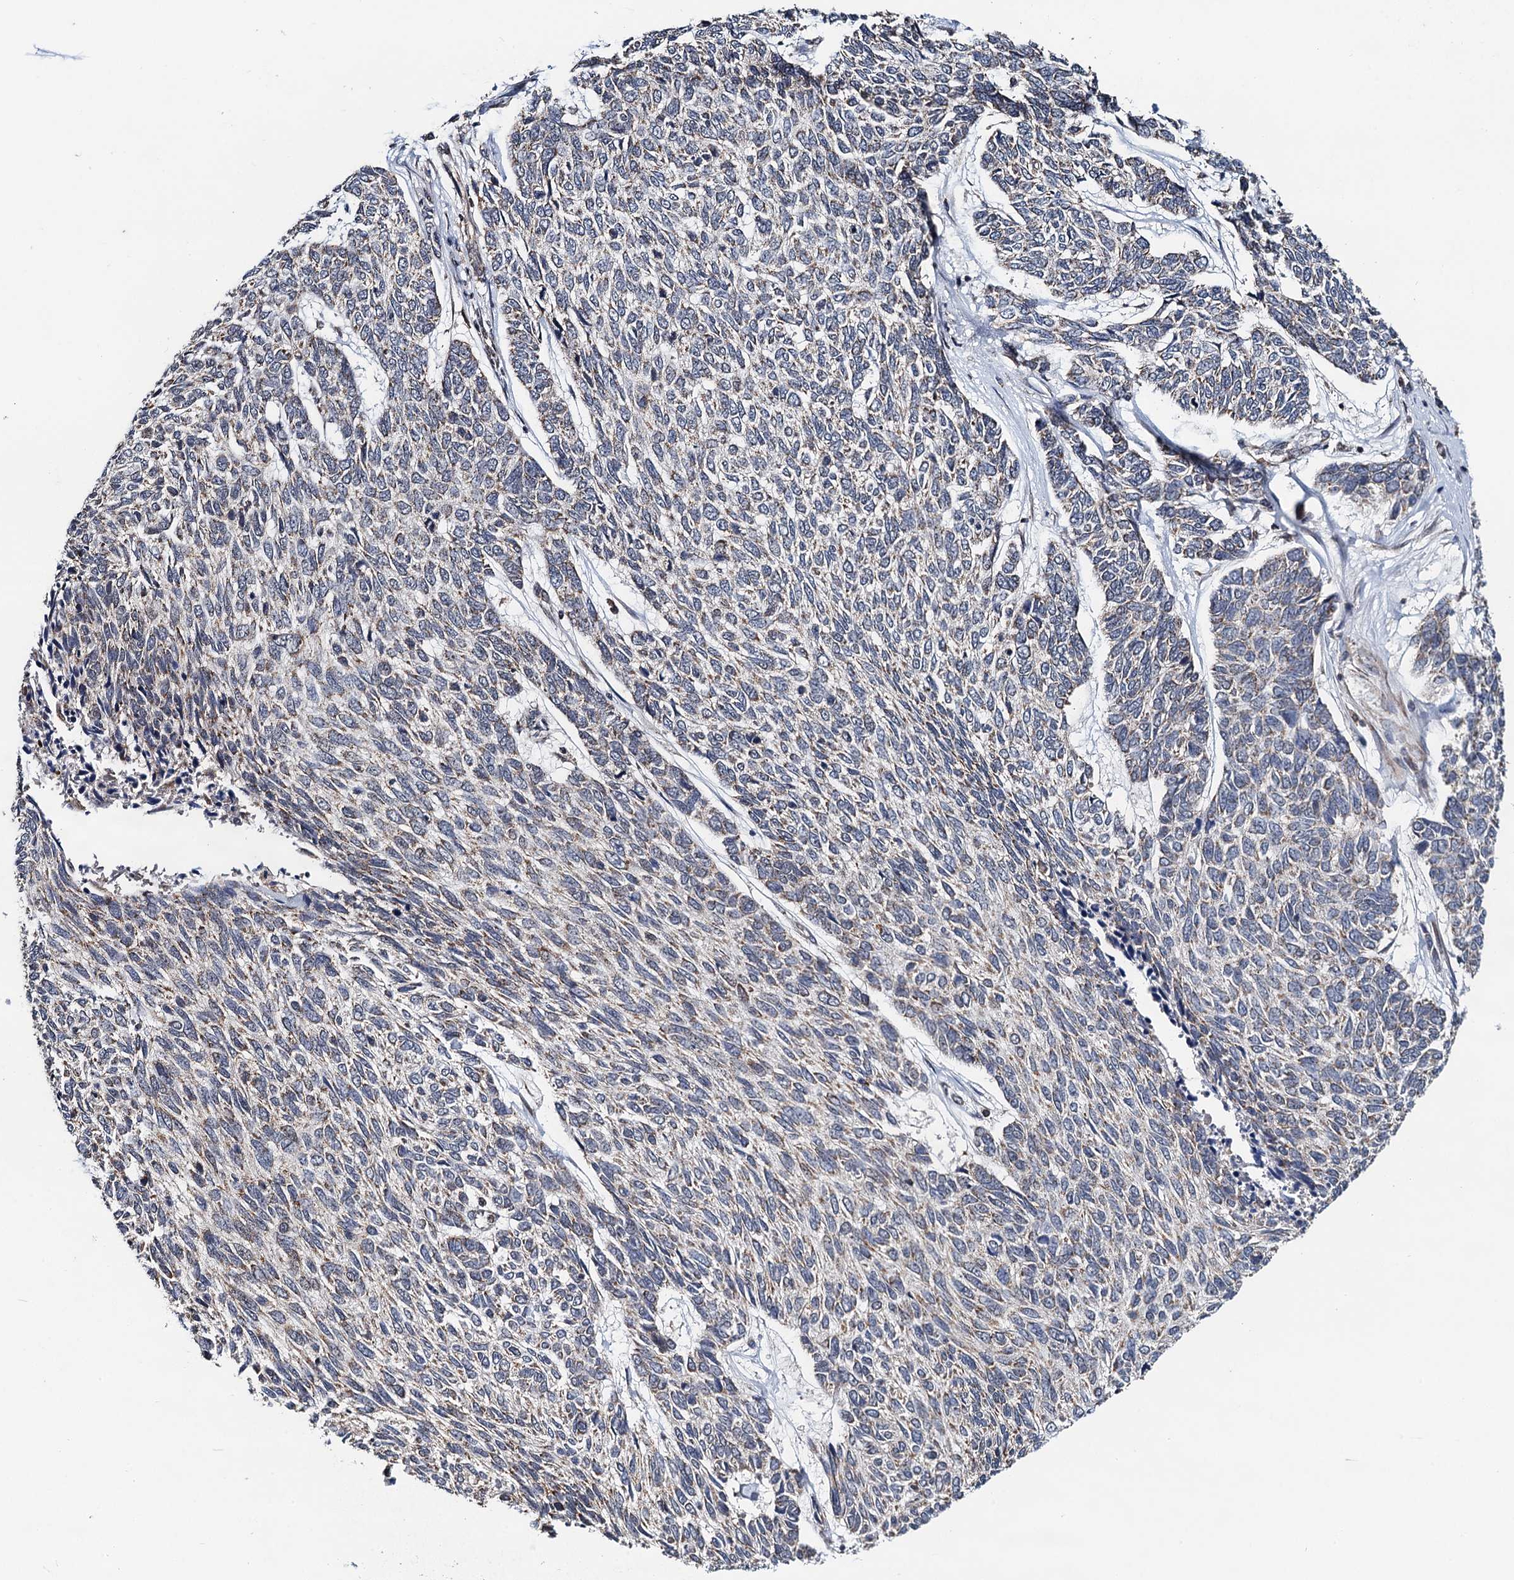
{"staining": {"intensity": "weak", "quantity": "<25%", "location": "cytoplasmic/membranous"}, "tissue": "skin cancer", "cell_type": "Tumor cells", "image_type": "cancer", "snomed": [{"axis": "morphology", "description": "Basal cell carcinoma"}, {"axis": "topography", "description": "Skin"}], "caption": "There is no significant staining in tumor cells of skin cancer.", "gene": "CMPK2", "patient": {"sex": "female", "age": 65}}